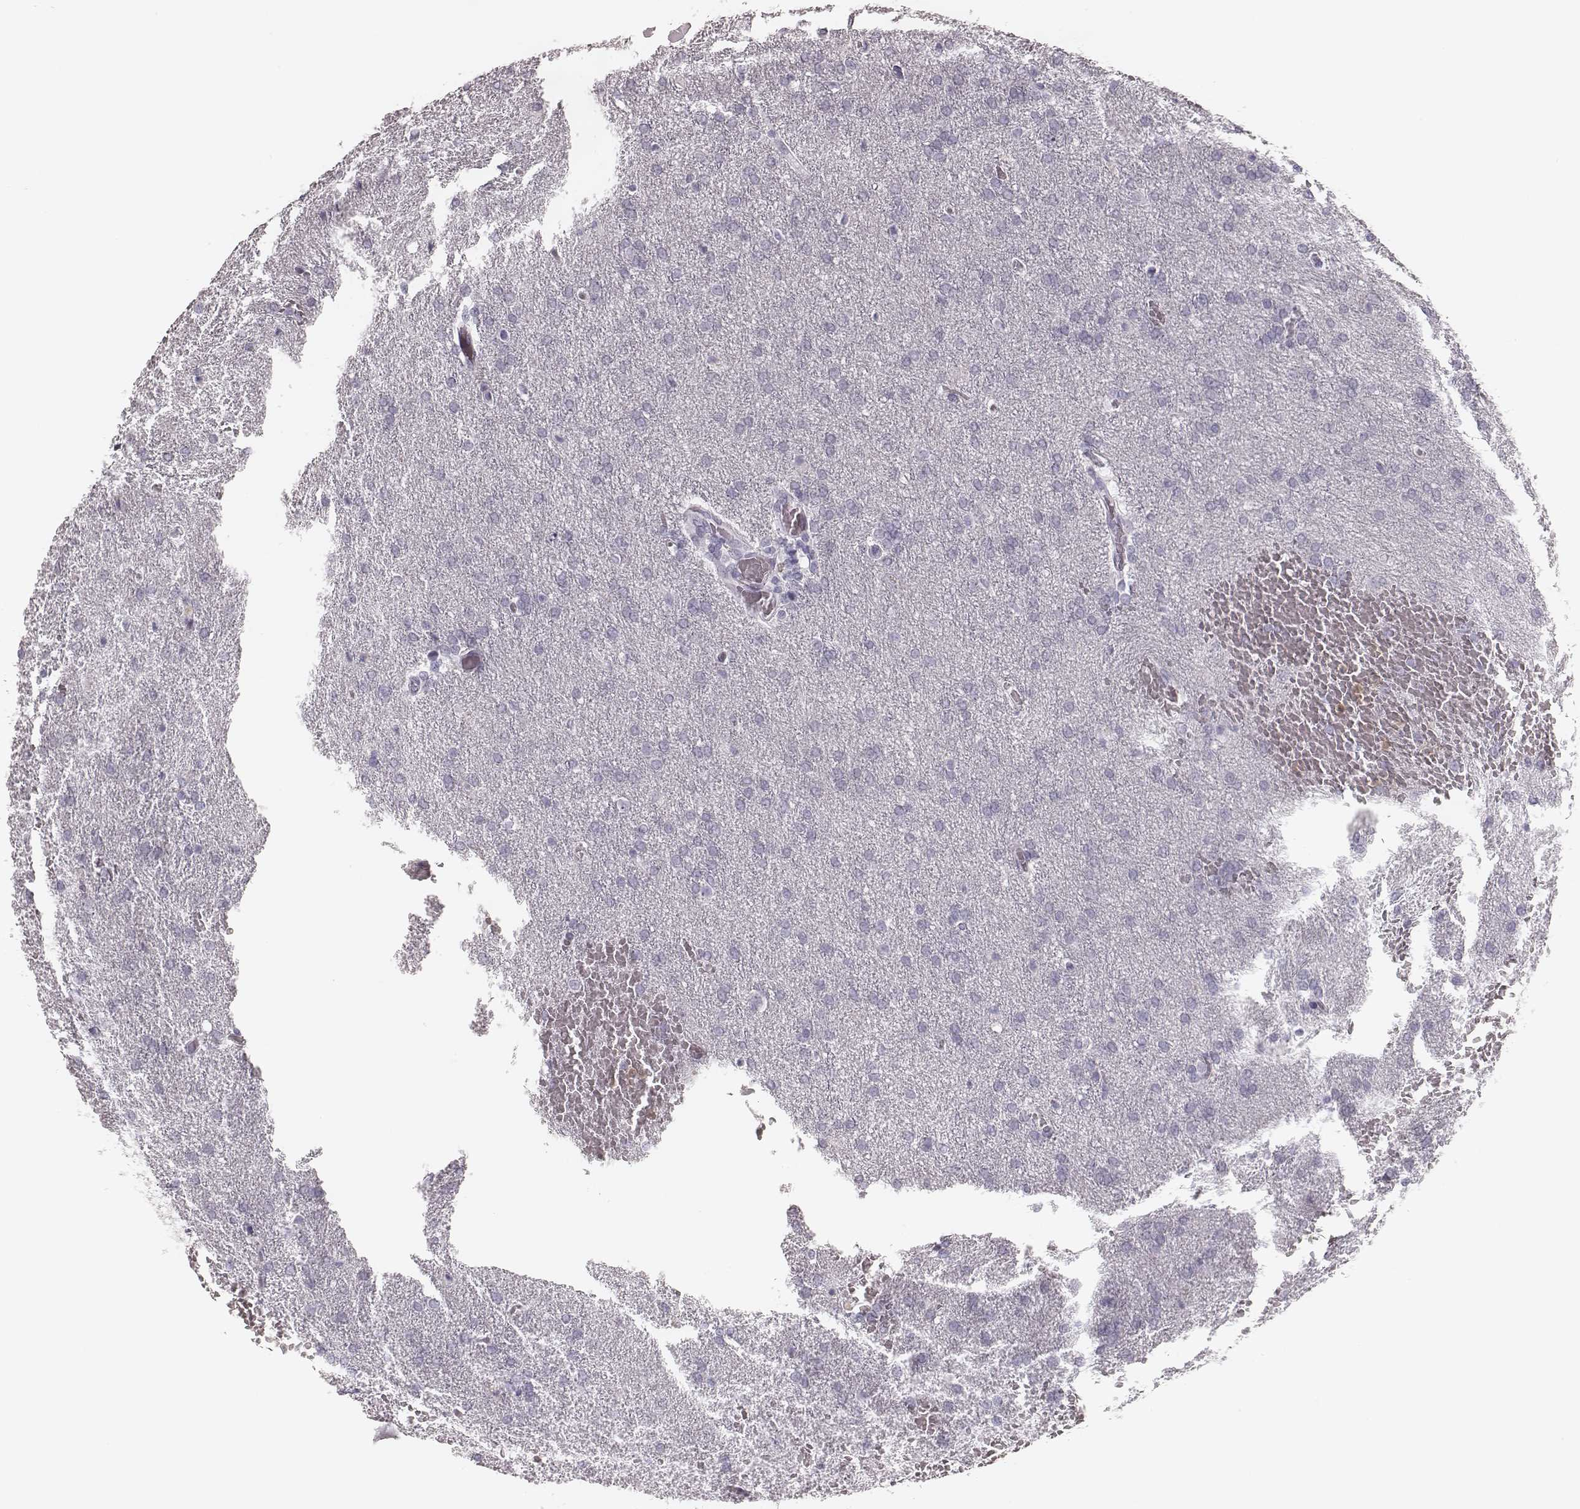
{"staining": {"intensity": "negative", "quantity": "none", "location": "none"}, "tissue": "glioma", "cell_type": "Tumor cells", "image_type": "cancer", "snomed": [{"axis": "morphology", "description": "Glioma, malignant, High grade"}, {"axis": "topography", "description": "Brain"}], "caption": "This photomicrograph is of glioma stained with IHC to label a protein in brown with the nuclei are counter-stained blue. There is no staining in tumor cells.", "gene": "ELANE", "patient": {"sex": "male", "age": 68}}